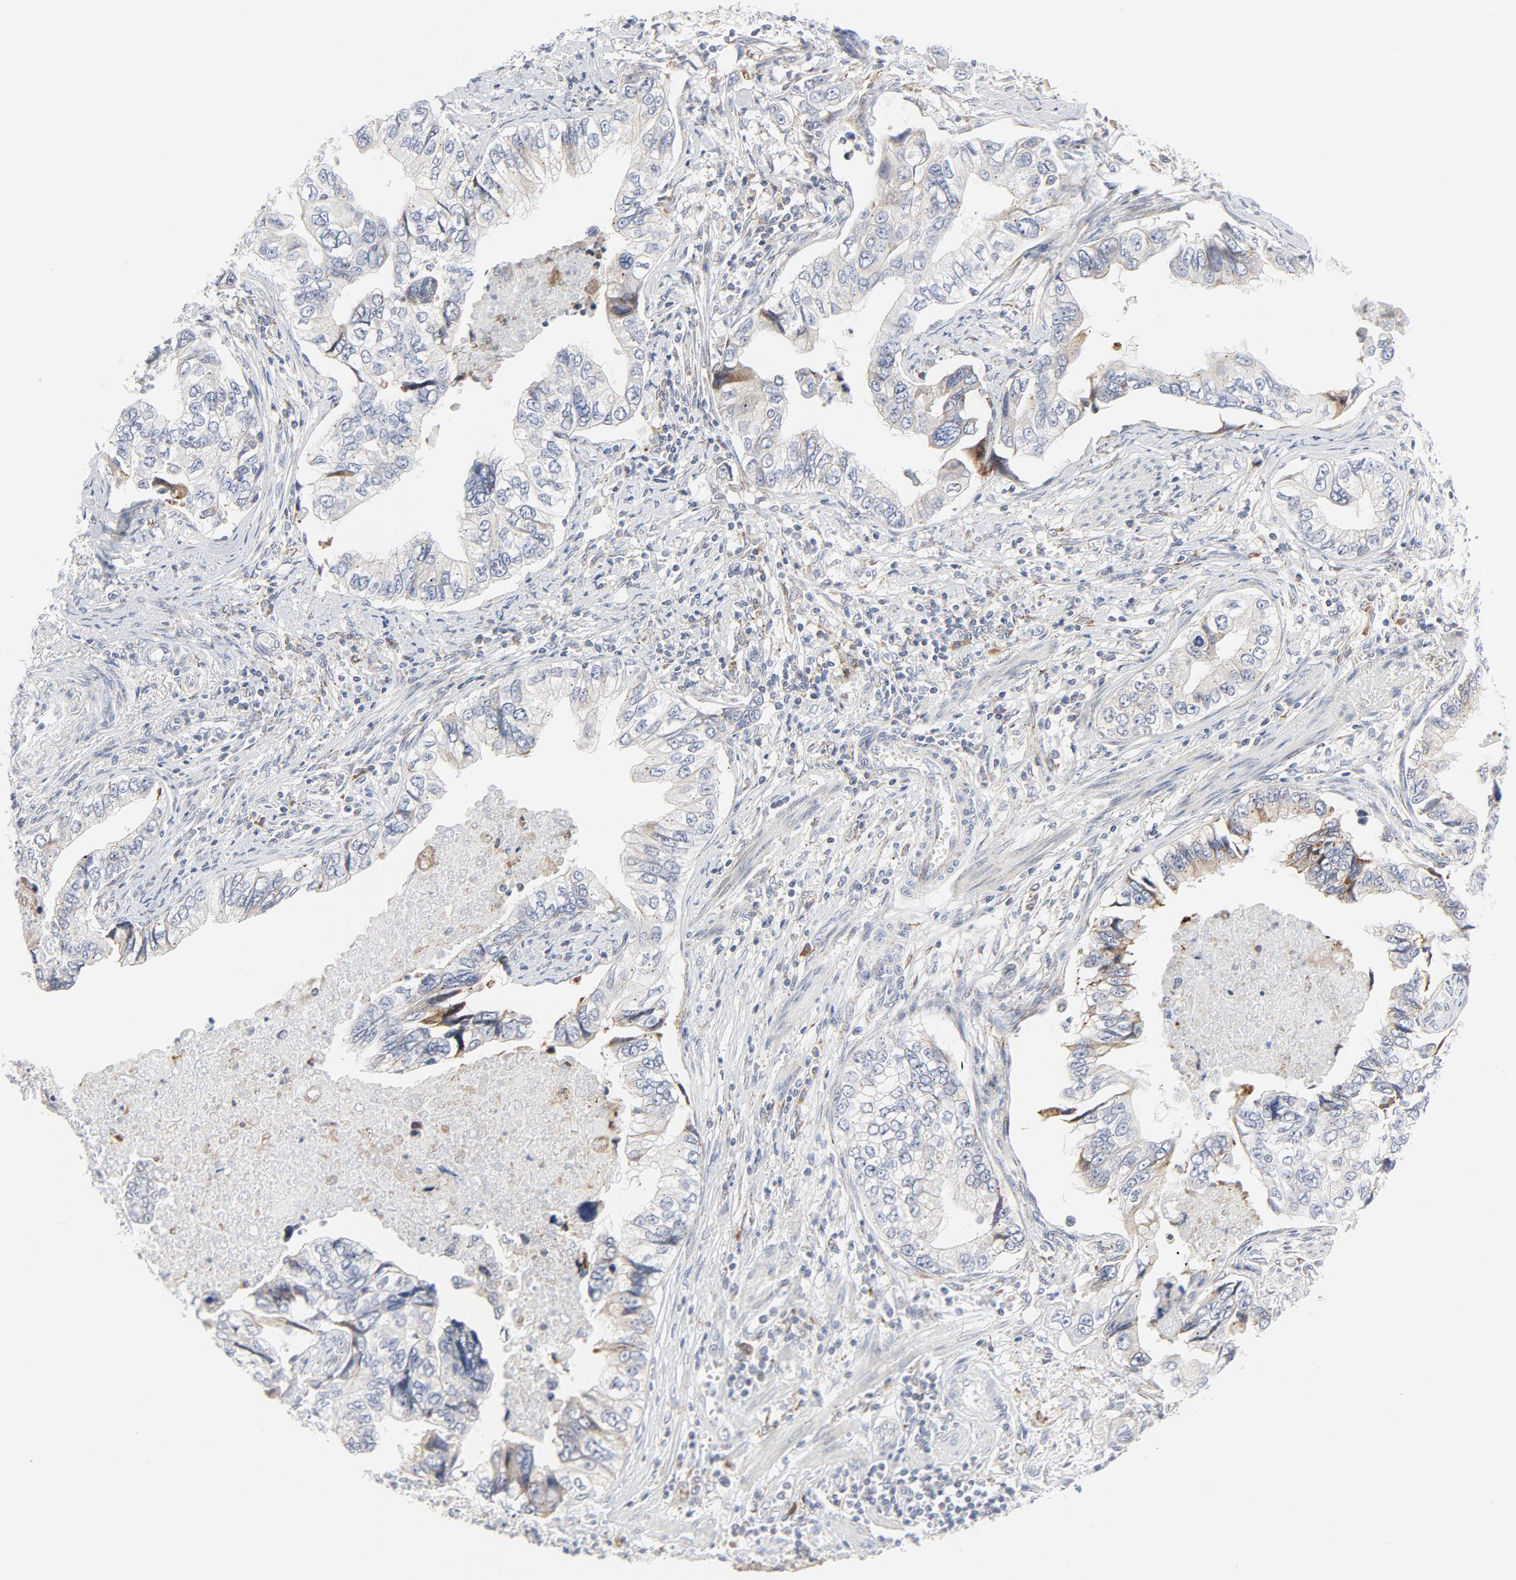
{"staining": {"intensity": "weak", "quantity": "<25%", "location": "cytoplasmic/membranous"}, "tissue": "stomach cancer", "cell_type": "Tumor cells", "image_type": "cancer", "snomed": [{"axis": "morphology", "description": "Adenocarcinoma, NOS"}, {"axis": "topography", "description": "Pancreas"}, {"axis": "topography", "description": "Stomach, upper"}], "caption": "The histopathology image displays no significant positivity in tumor cells of stomach adenocarcinoma.", "gene": "LRP6", "patient": {"sex": "male", "age": 77}}